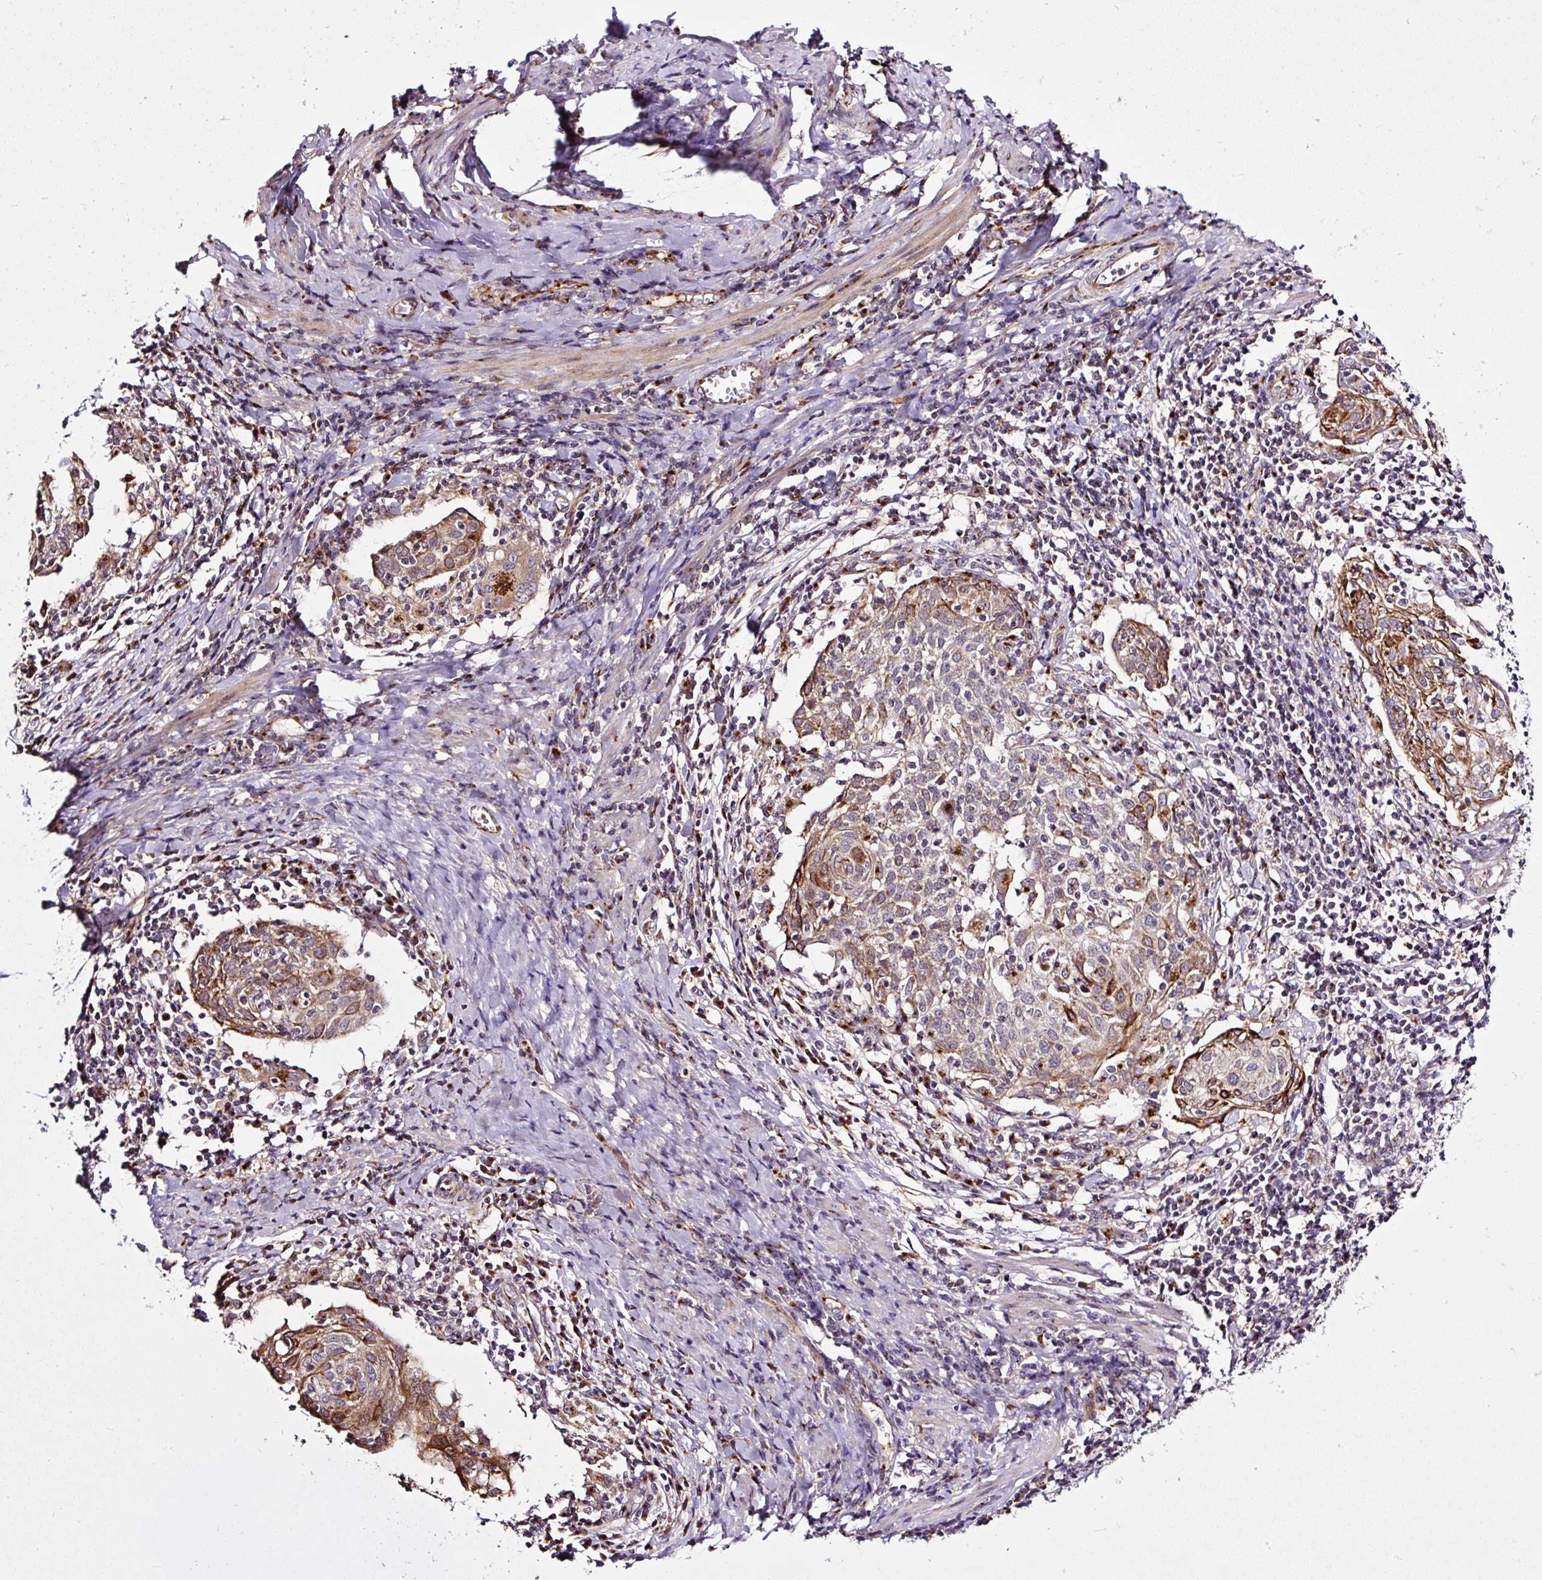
{"staining": {"intensity": "moderate", "quantity": ">75%", "location": "cytoplasmic/membranous"}, "tissue": "cervical cancer", "cell_type": "Tumor cells", "image_type": "cancer", "snomed": [{"axis": "morphology", "description": "Squamous cell carcinoma, NOS"}, {"axis": "topography", "description": "Cervix"}], "caption": "Squamous cell carcinoma (cervical) stained with DAB immunohistochemistry exhibits medium levels of moderate cytoplasmic/membranous expression in approximately >75% of tumor cells.", "gene": "MSMP", "patient": {"sex": "female", "age": 52}}